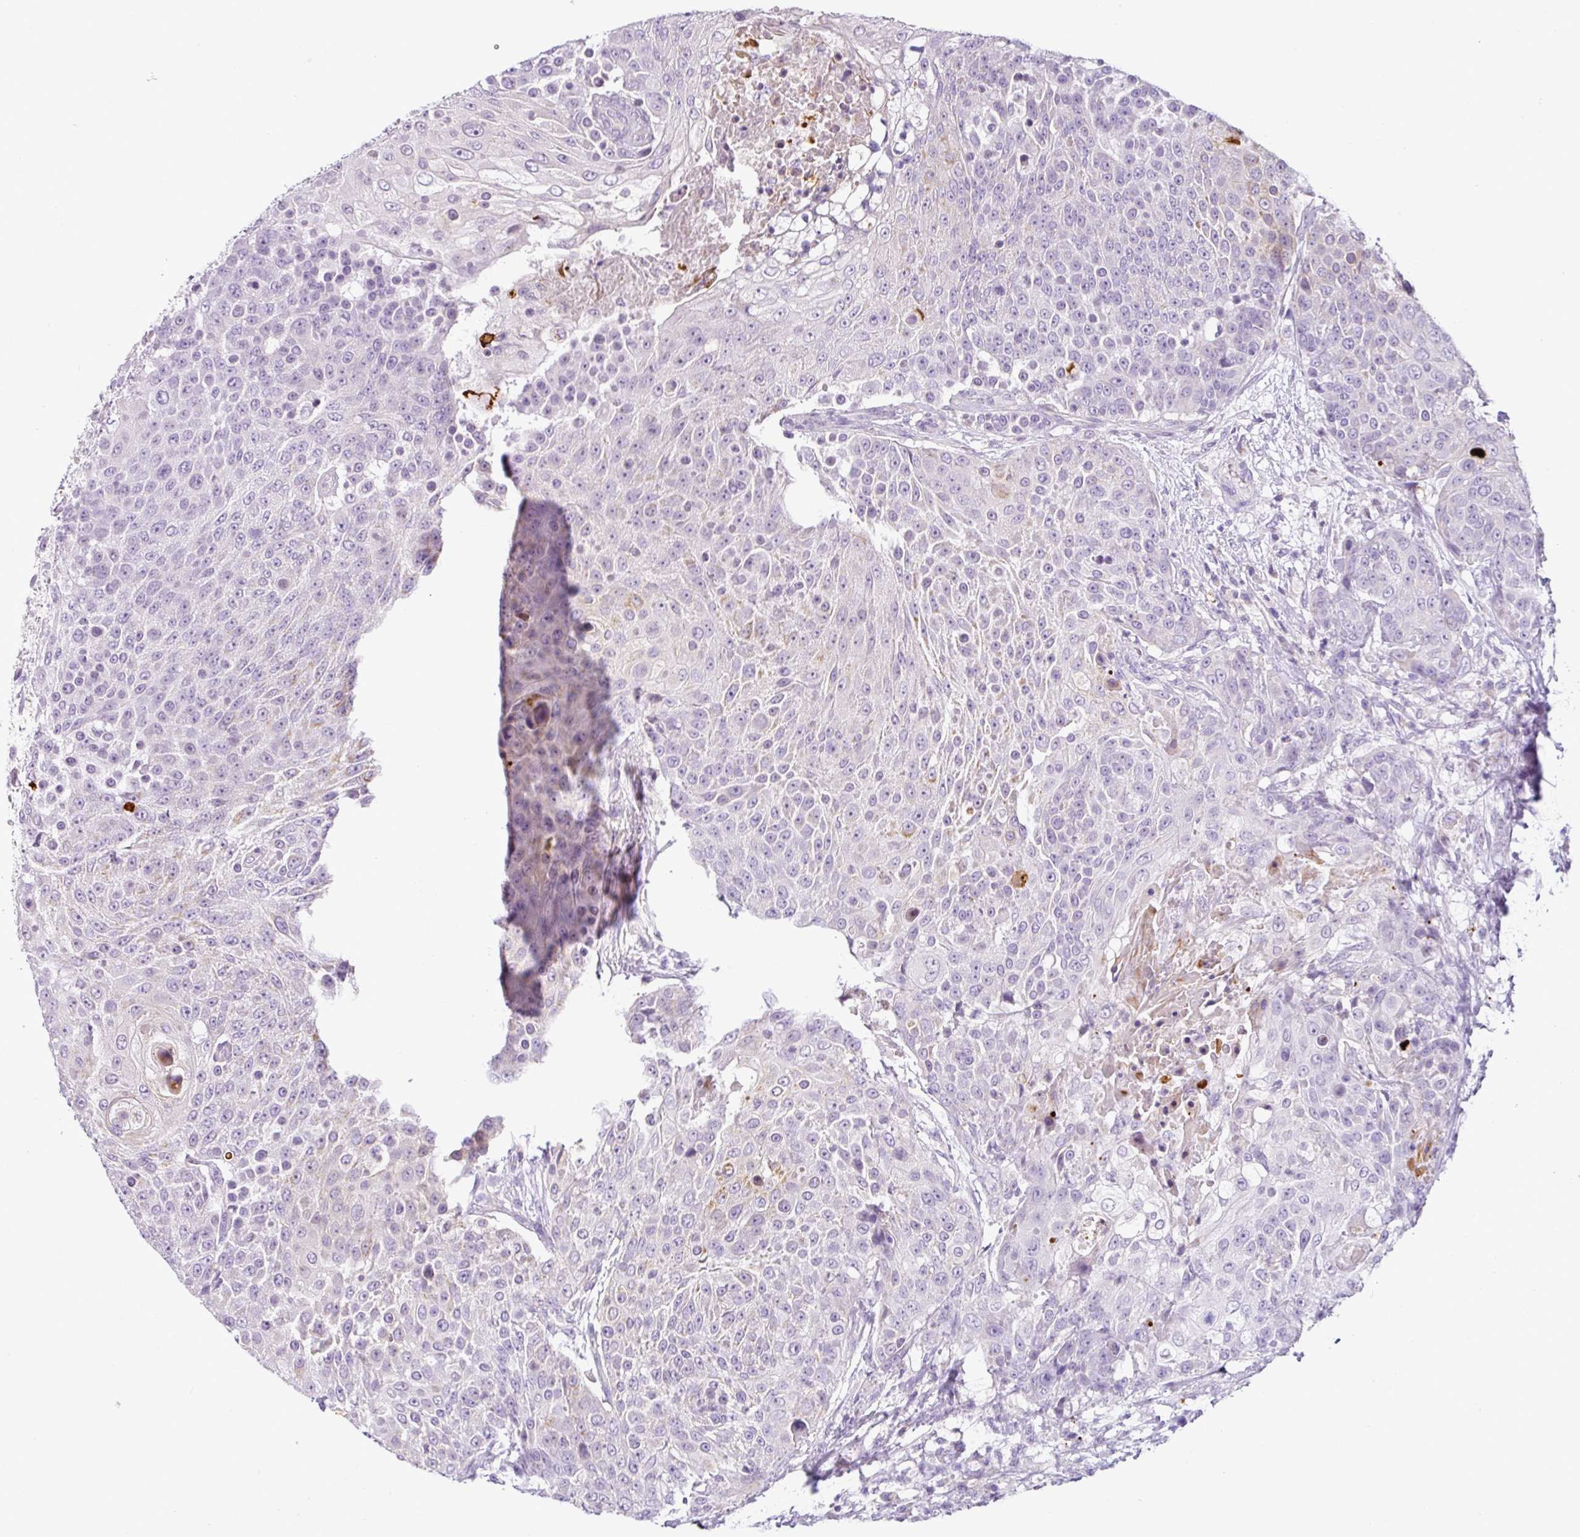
{"staining": {"intensity": "weak", "quantity": "<25%", "location": "cytoplasmic/membranous"}, "tissue": "urothelial cancer", "cell_type": "Tumor cells", "image_type": "cancer", "snomed": [{"axis": "morphology", "description": "Urothelial carcinoma, High grade"}, {"axis": "topography", "description": "Urinary bladder"}], "caption": "An immunohistochemistry photomicrograph of urothelial cancer is shown. There is no staining in tumor cells of urothelial cancer. Nuclei are stained in blue.", "gene": "HMCN2", "patient": {"sex": "female", "age": 63}}